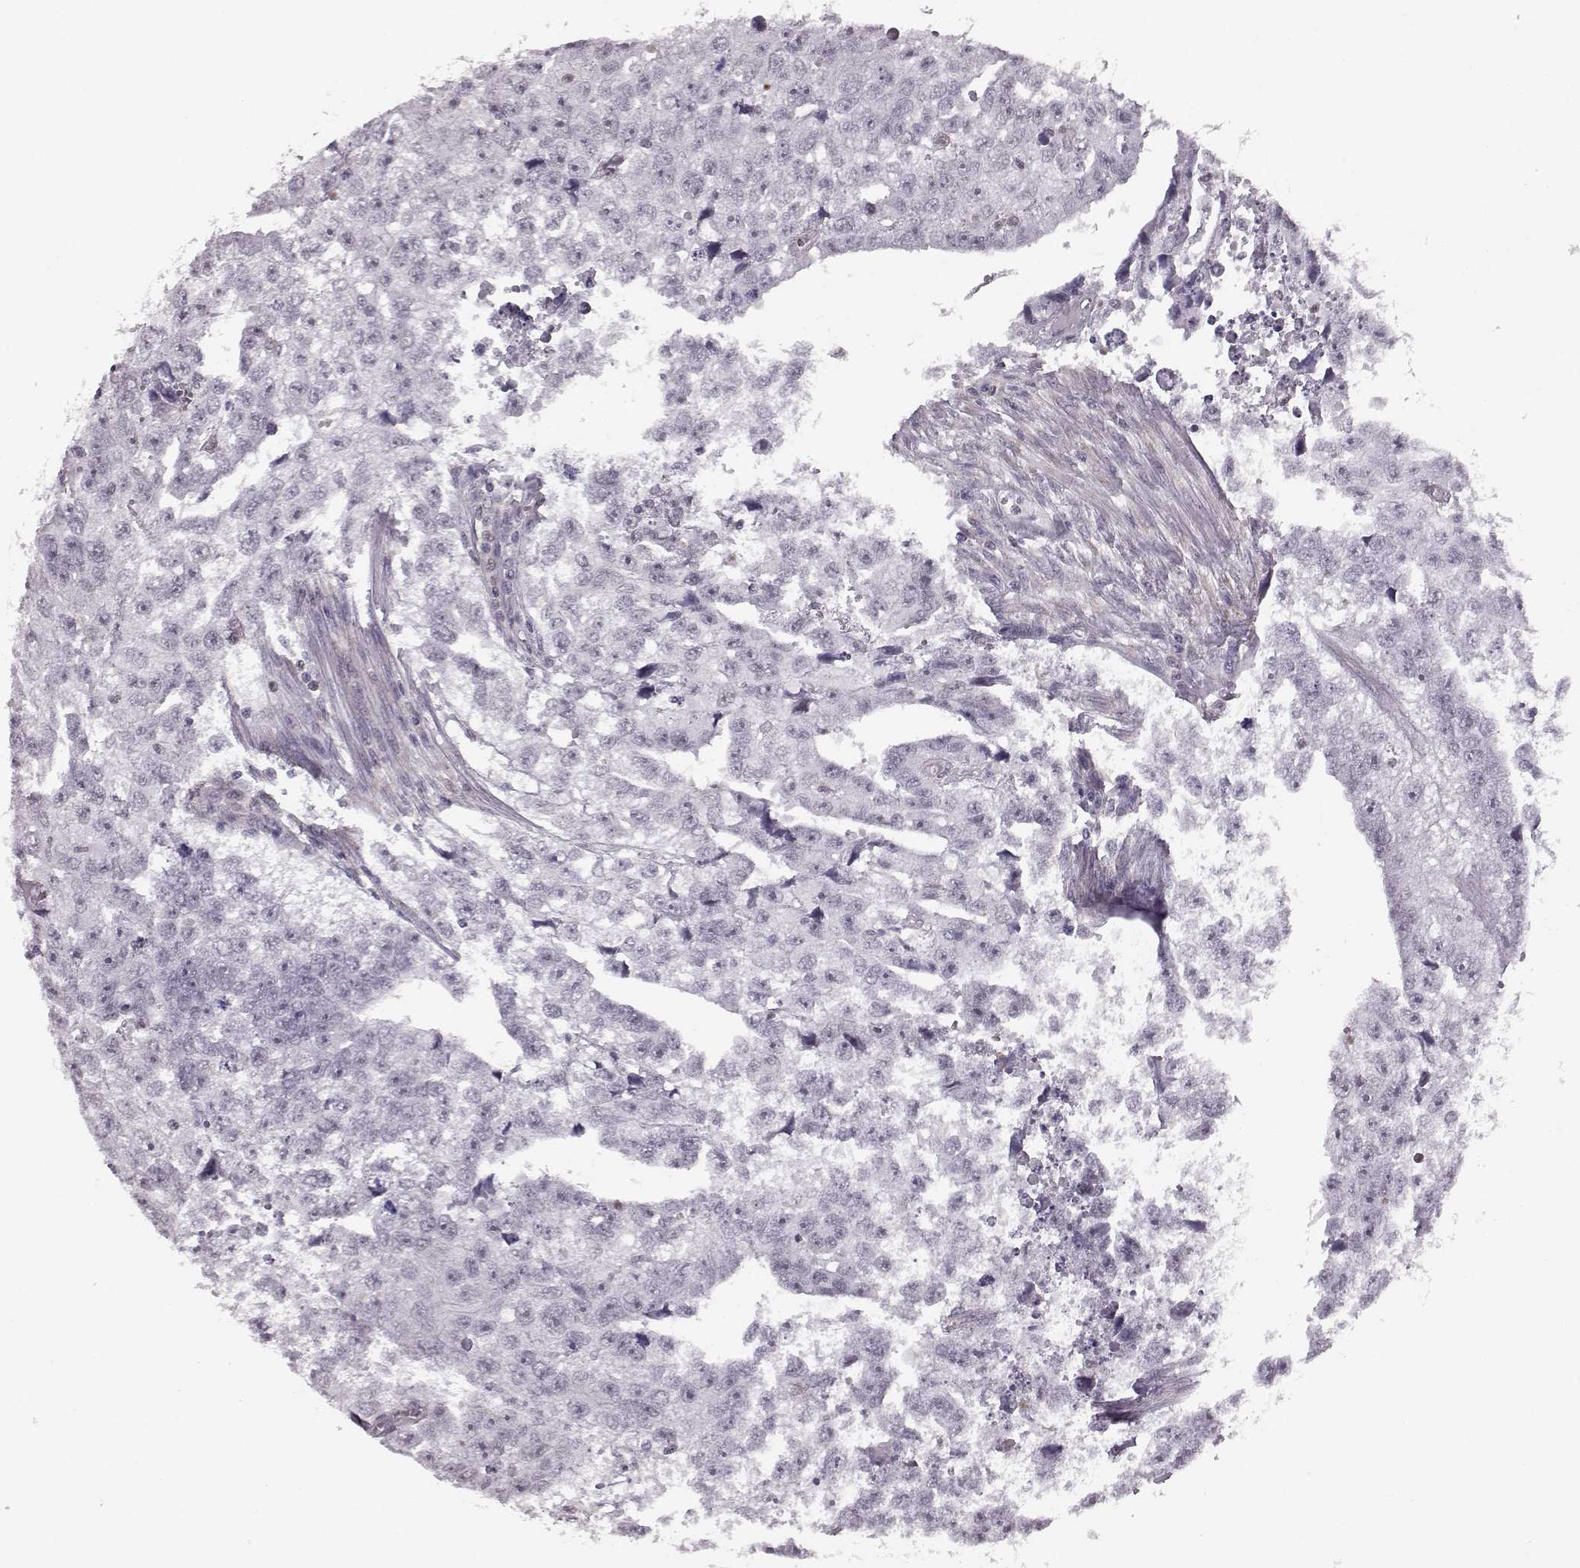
{"staining": {"intensity": "negative", "quantity": "none", "location": "none"}, "tissue": "testis cancer", "cell_type": "Tumor cells", "image_type": "cancer", "snomed": [{"axis": "morphology", "description": "Carcinoma, Embryonal, NOS"}, {"axis": "morphology", "description": "Teratoma, malignant, NOS"}, {"axis": "topography", "description": "Testis"}], "caption": "Tumor cells are negative for brown protein staining in testis malignant teratoma.", "gene": "KLF6", "patient": {"sex": "male", "age": 44}}